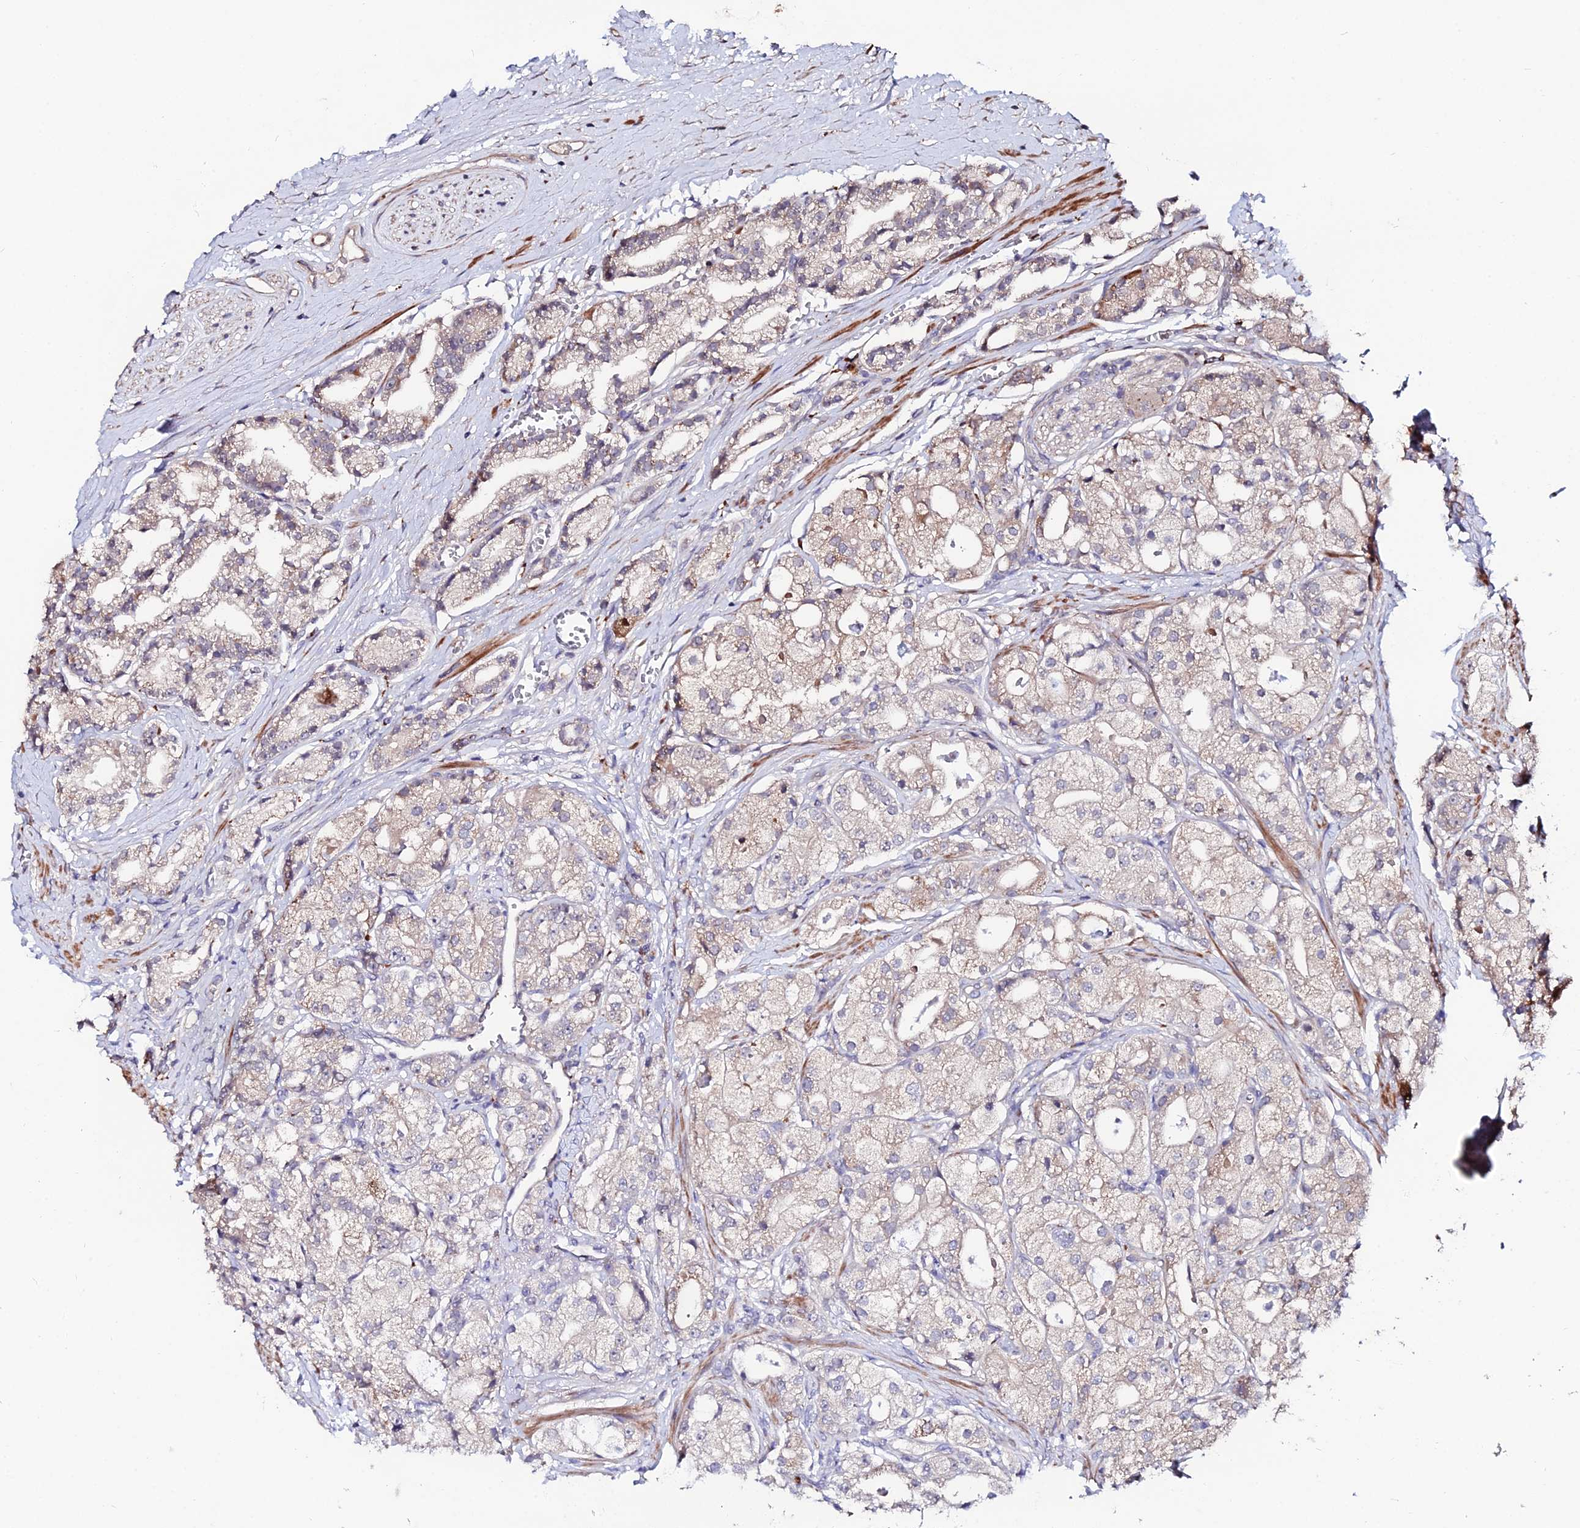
{"staining": {"intensity": "weak", "quantity": "<25%", "location": "cytoplasmic/membranous"}, "tissue": "prostate cancer", "cell_type": "Tumor cells", "image_type": "cancer", "snomed": [{"axis": "morphology", "description": "Adenocarcinoma, High grade"}, {"axis": "topography", "description": "Prostate"}], "caption": "This is a image of immunohistochemistry staining of high-grade adenocarcinoma (prostate), which shows no positivity in tumor cells.", "gene": "ACTR5", "patient": {"sex": "male", "age": 71}}